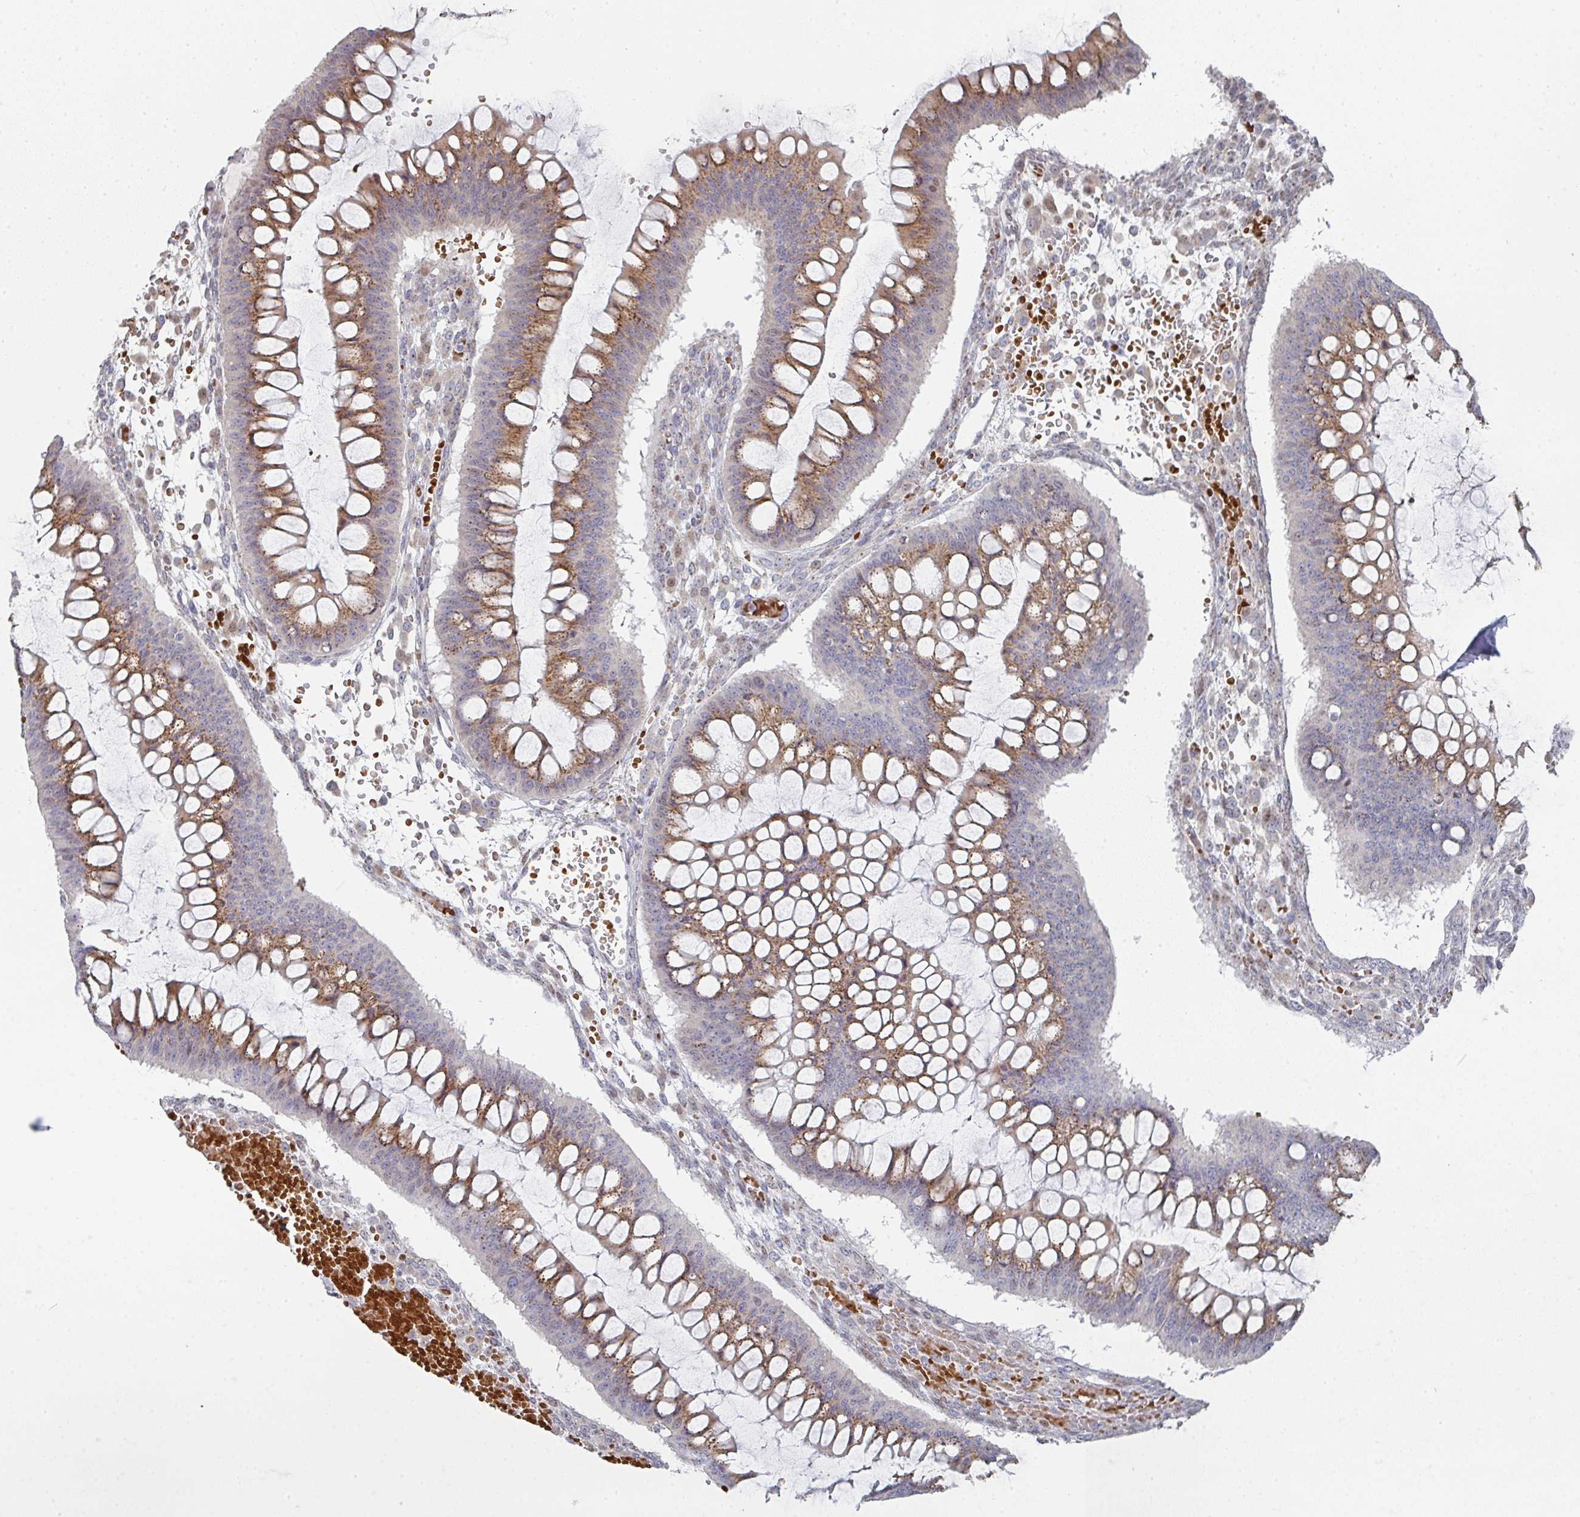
{"staining": {"intensity": "moderate", "quantity": "25%-75%", "location": "cytoplasmic/membranous"}, "tissue": "ovarian cancer", "cell_type": "Tumor cells", "image_type": "cancer", "snomed": [{"axis": "morphology", "description": "Cystadenocarcinoma, mucinous, NOS"}, {"axis": "topography", "description": "Ovary"}], "caption": "DAB (3,3'-diaminobenzidine) immunohistochemical staining of human ovarian mucinous cystadenocarcinoma exhibits moderate cytoplasmic/membranous protein expression in about 25%-75% of tumor cells.", "gene": "ZNF526", "patient": {"sex": "female", "age": 73}}